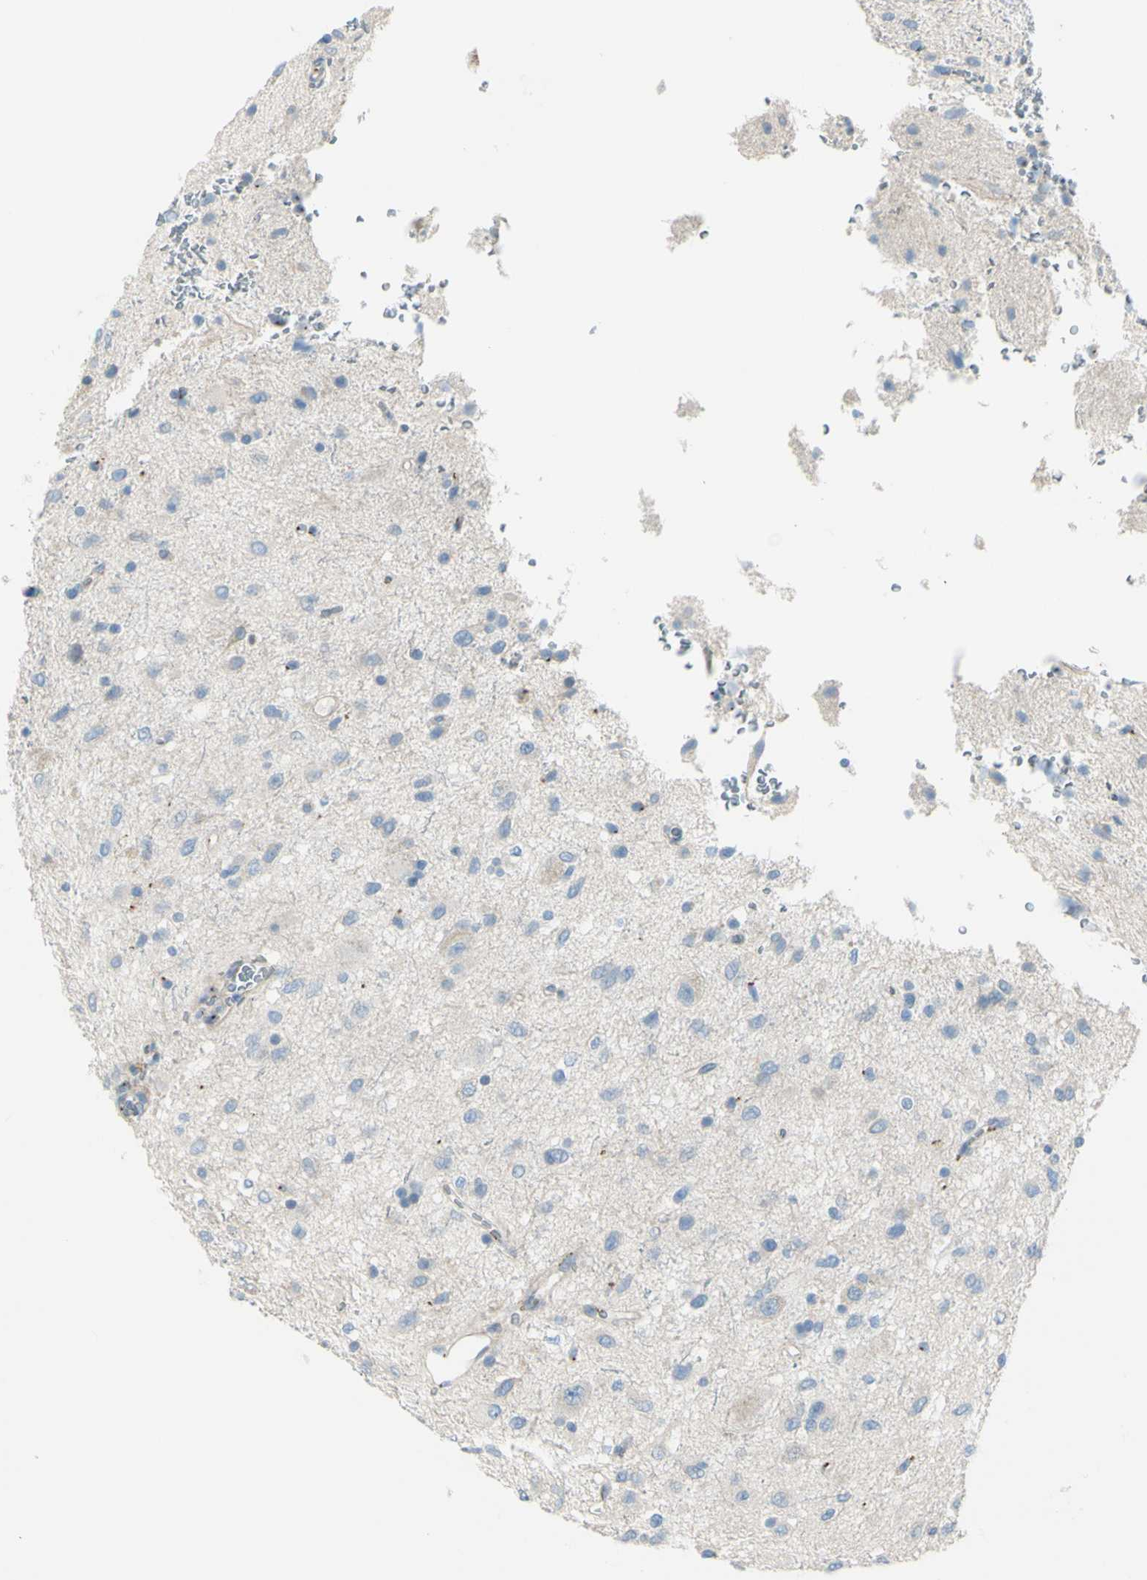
{"staining": {"intensity": "negative", "quantity": "none", "location": "none"}, "tissue": "glioma", "cell_type": "Tumor cells", "image_type": "cancer", "snomed": [{"axis": "morphology", "description": "Glioma, malignant, Low grade"}, {"axis": "topography", "description": "Brain"}], "caption": "Protein analysis of malignant glioma (low-grade) displays no significant expression in tumor cells.", "gene": "B4GALT1", "patient": {"sex": "male", "age": 77}}